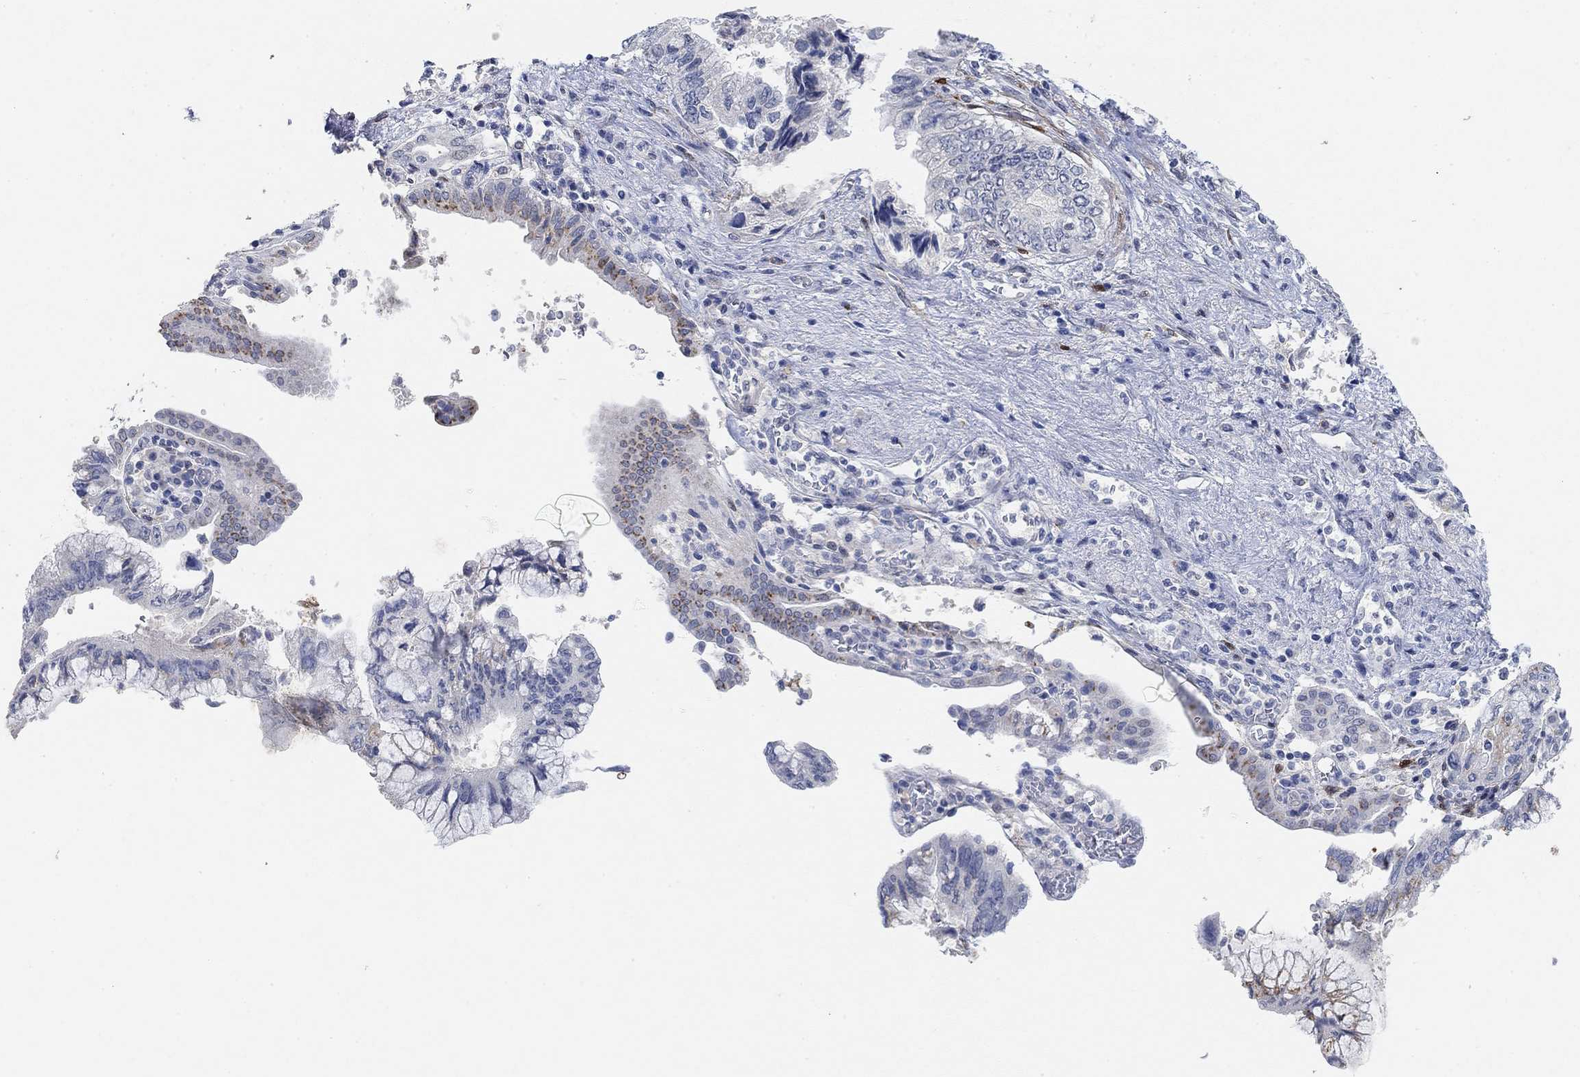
{"staining": {"intensity": "negative", "quantity": "none", "location": "none"}, "tissue": "pancreatic cancer", "cell_type": "Tumor cells", "image_type": "cancer", "snomed": [{"axis": "morphology", "description": "Adenocarcinoma, NOS"}, {"axis": "topography", "description": "Pancreas"}], "caption": "High magnification brightfield microscopy of pancreatic adenocarcinoma stained with DAB (brown) and counterstained with hematoxylin (blue): tumor cells show no significant expression. (Brightfield microscopy of DAB (3,3'-diaminobenzidine) IHC at high magnification).", "gene": "VAT1L", "patient": {"sex": "female", "age": 73}}